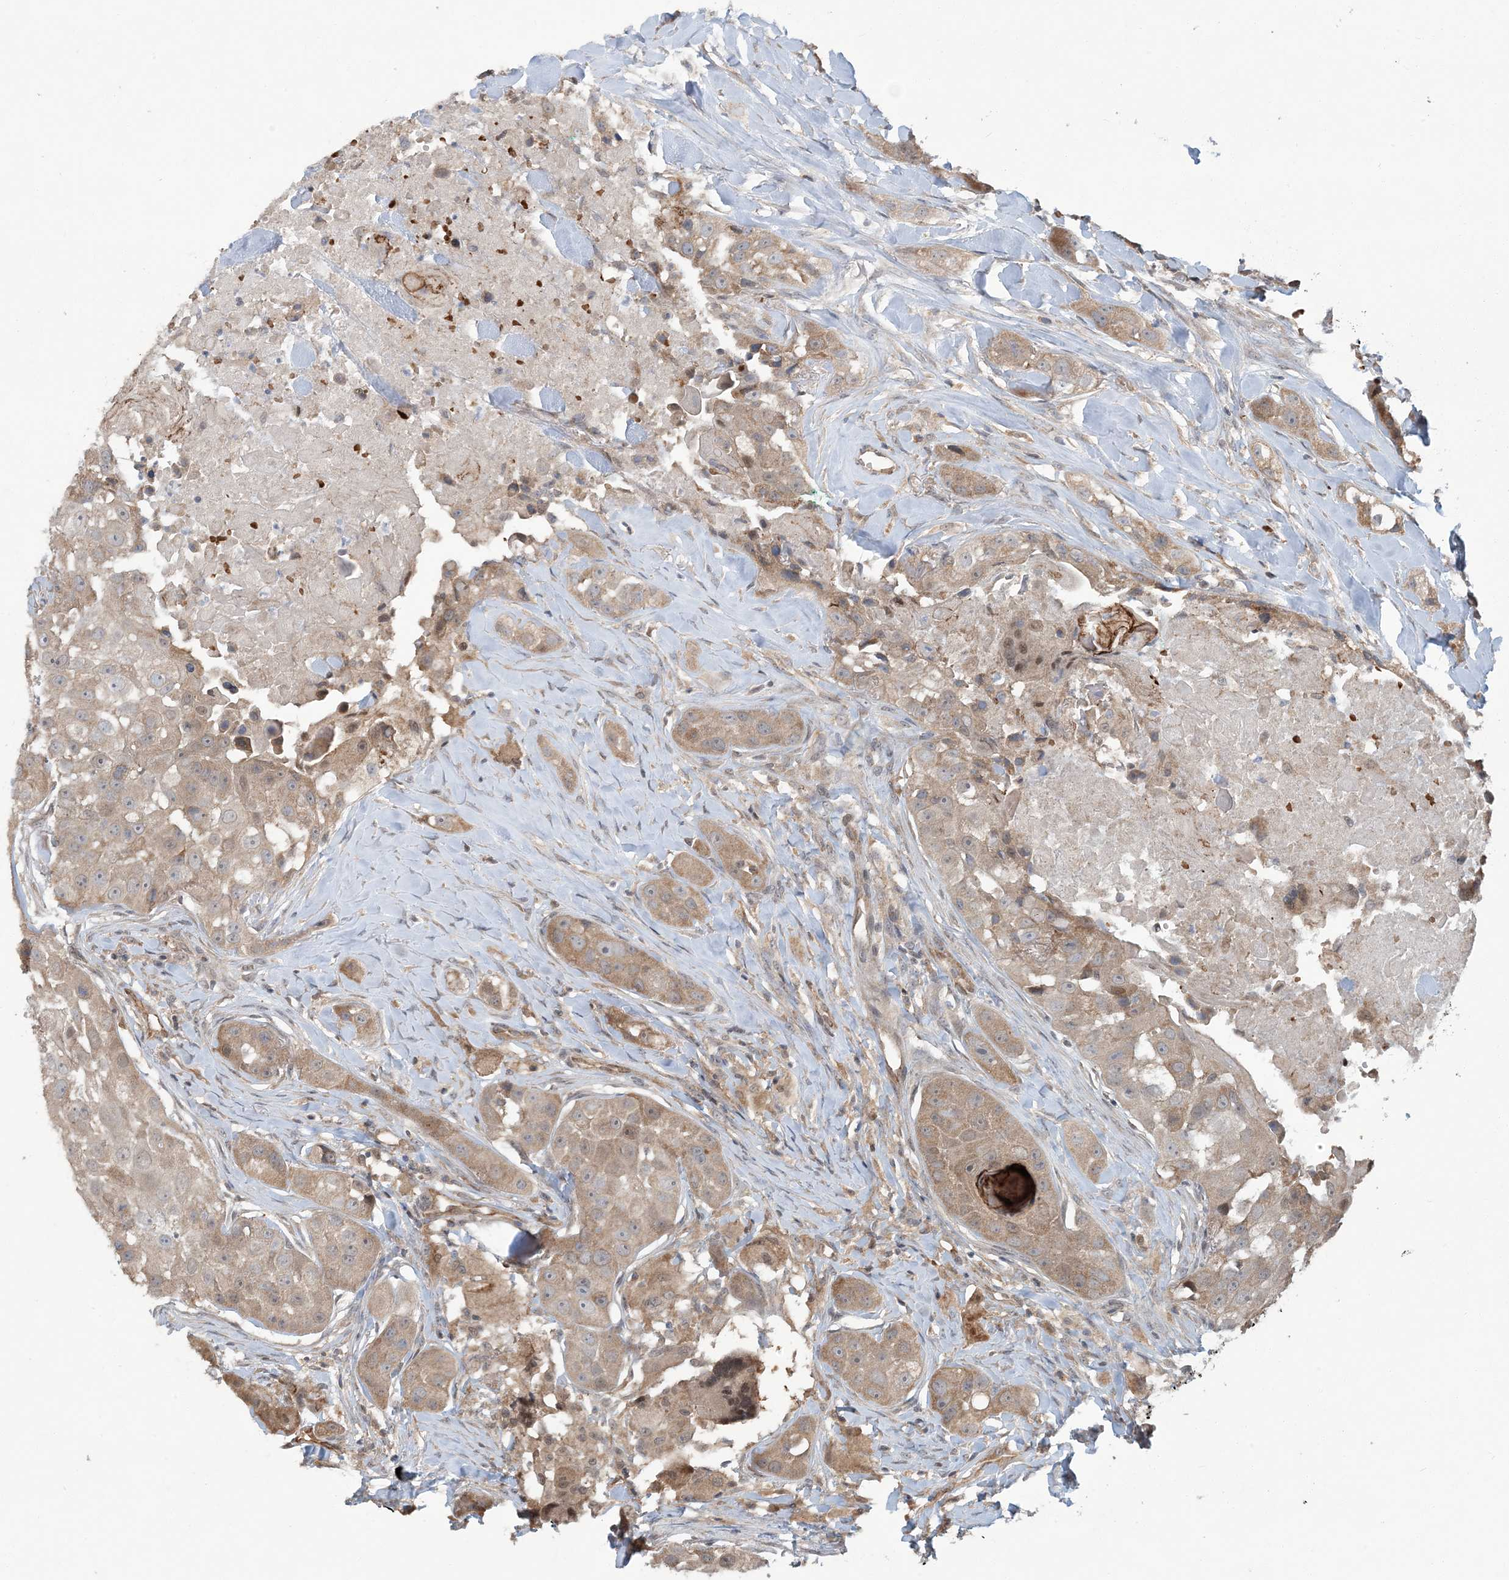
{"staining": {"intensity": "moderate", "quantity": ">75%", "location": "cytoplasmic/membranous"}, "tissue": "head and neck cancer", "cell_type": "Tumor cells", "image_type": "cancer", "snomed": [{"axis": "morphology", "description": "Normal tissue, NOS"}, {"axis": "morphology", "description": "Squamous cell carcinoma, NOS"}, {"axis": "topography", "description": "Skeletal muscle"}, {"axis": "topography", "description": "Head-Neck"}], "caption": "This histopathology image shows IHC staining of squamous cell carcinoma (head and neck), with medium moderate cytoplasmic/membranous positivity in approximately >75% of tumor cells.", "gene": "ERI2", "patient": {"sex": "male", "age": 51}}